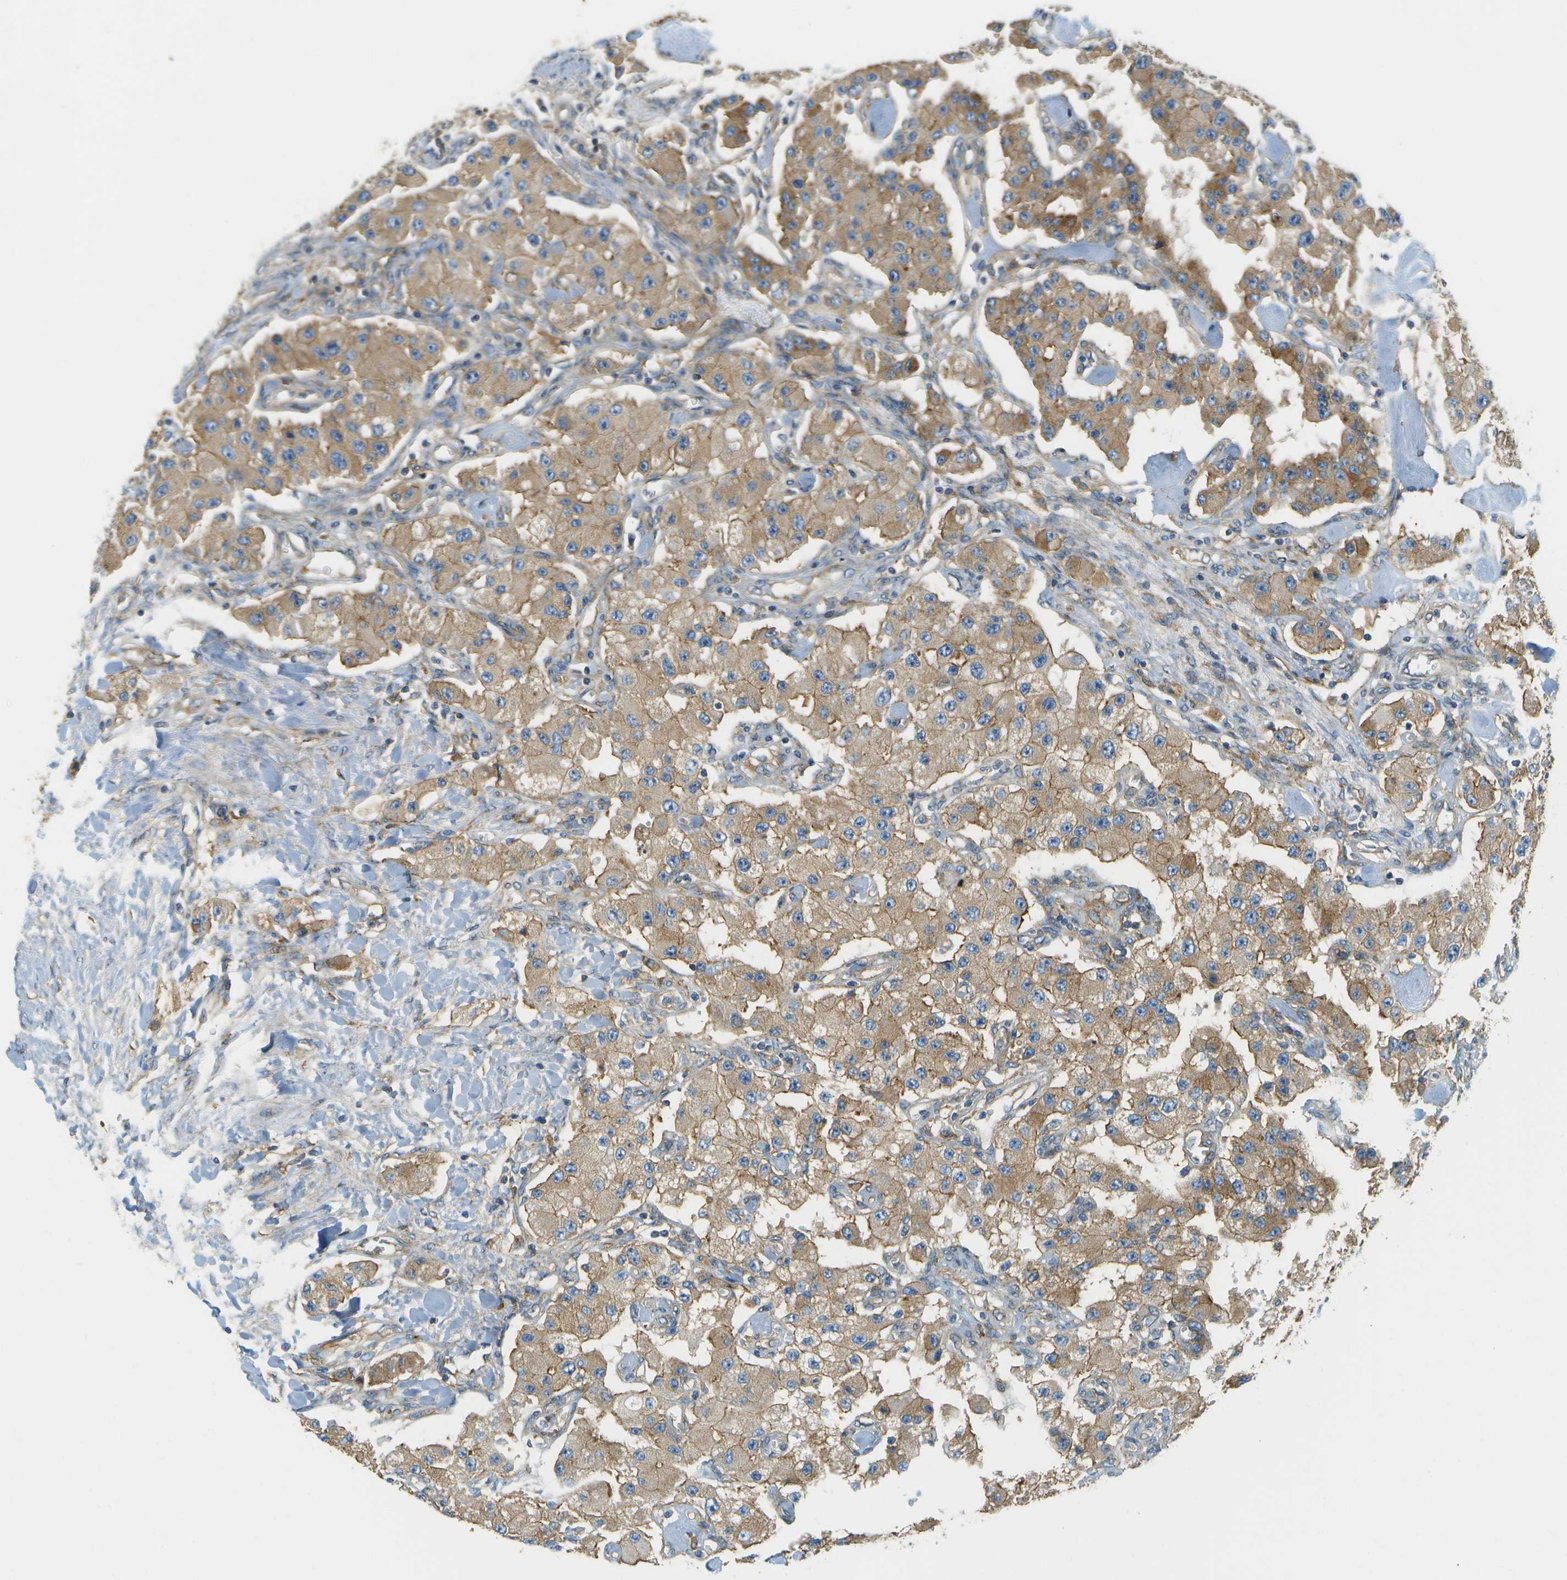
{"staining": {"intensity": "moderate", "quantity": ">75%", "location": "cytoplasmic/membranous"}, "tissue": "carcinoid", "cell_type": "Tumor cells", "image_type": "cancer", "snomed": [{"axis": "morphology", "description": "Carcinoid, malignant, NOS"}, {"axis": "topography", "description": "Pancreas"}], "caption": "High-power microscopy captured an immunohistochemistry (IHC) image of carcinoid, revealing moderate cytoplasmic/membranous positivity in approximately >75% of tumor cells.", "gene": "CLTC", "patient": {"sex": "male", "age": 41}}